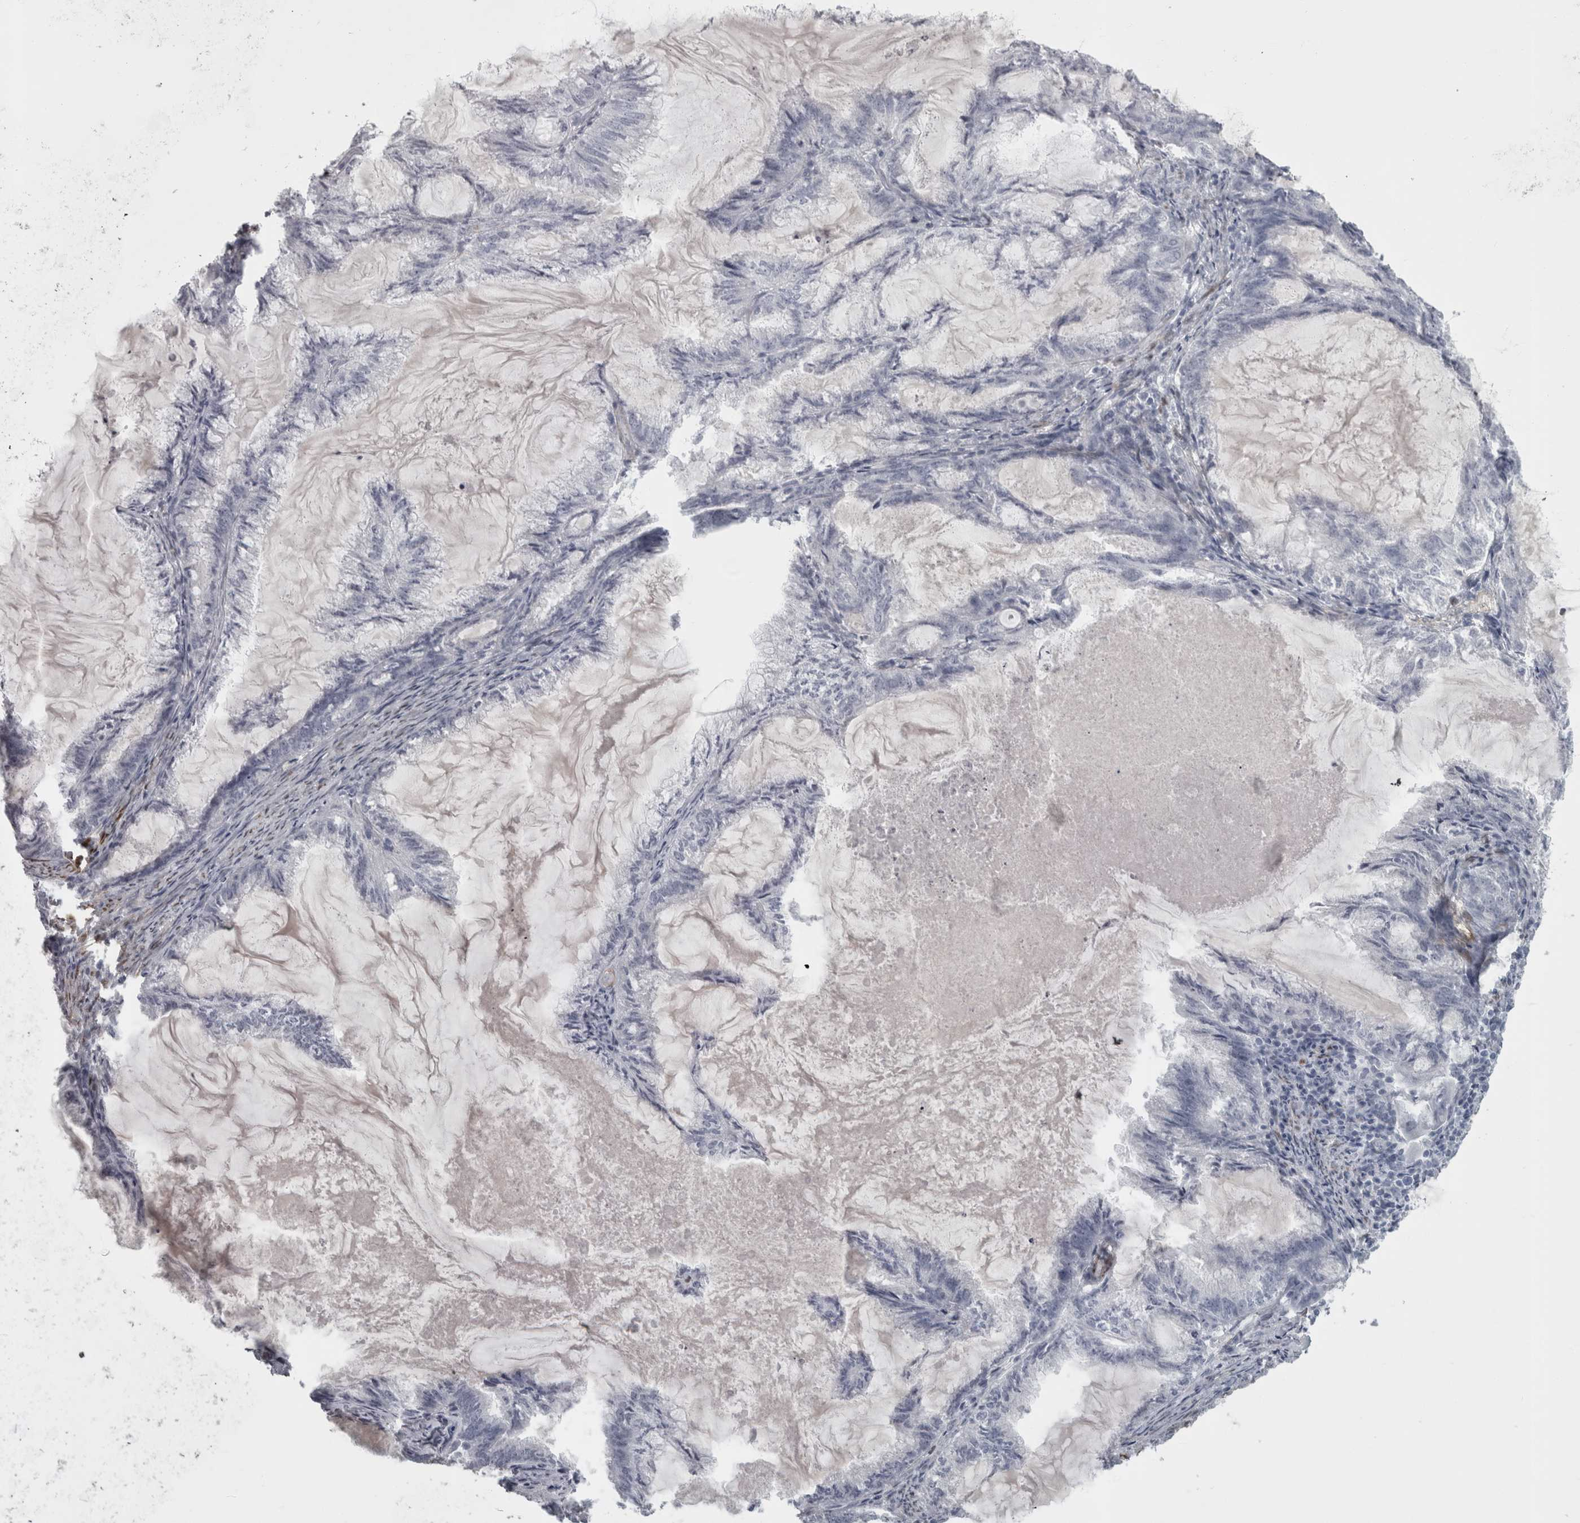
{"staining": {"intensity": "negative", "quantity": "none", "location": "none"}, "tissue": "endometrial cancer", "cell_type": "Tumor cells", "image_type": "cancer", "snomed": [{"axis": "morphology", "description": "Adenocarcinoma, NOS"}, {"axis": "topography", "description": "Endometrium"}], "caption": "DAB immunohistochemical staining of adenocarcinoma (endometrial) shows no significant positivity in tumor cells. (Immunohistochemistry, brightfield microscopy, high magnification).", "gene": "PPP1R12B", "patient": {"sex": "female", "age": 86}}